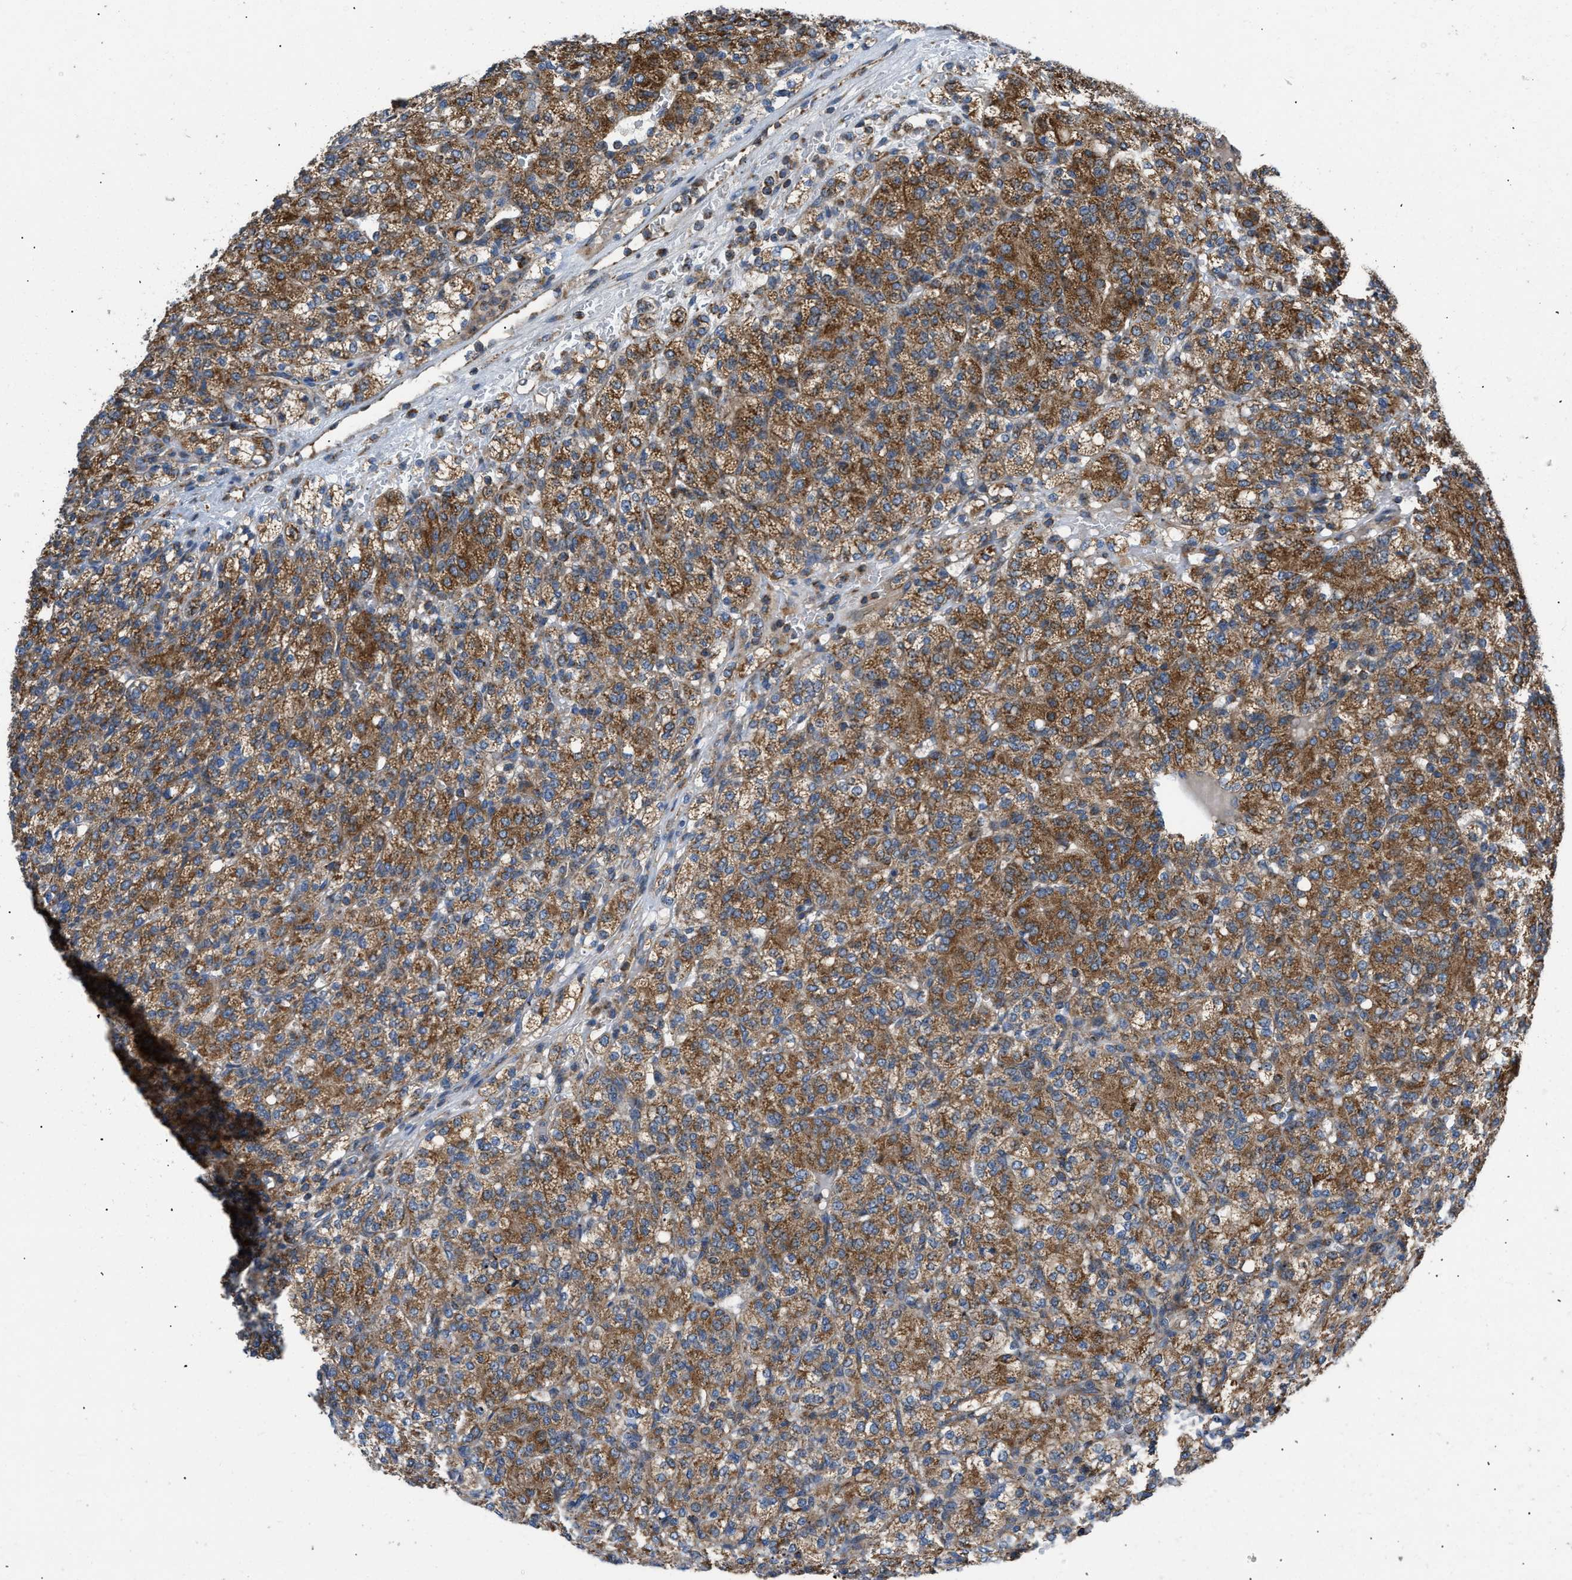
{"staining": {"intensity": "moderate", "quantity": ">75%", "location": "cytoplasmic/membranous"}, "tissue": "renal cancer", "cell_type": "Tumor cells", "image_type": "cancer", "snomed": [{"axis": "morphology", "description": "Adenocarcinoma, NOS"}, {"axis": "topography", "description": "Kidney"}], "caption": "A micrograph showing moderate cytoplasmic/membranous expression in about >75% of tumor cells in adenocarcinoma (renal), as visualized by brown immunohistochemical staining.", "gene": "OPTN", "patient": {"sex": "male", "age": 77}}